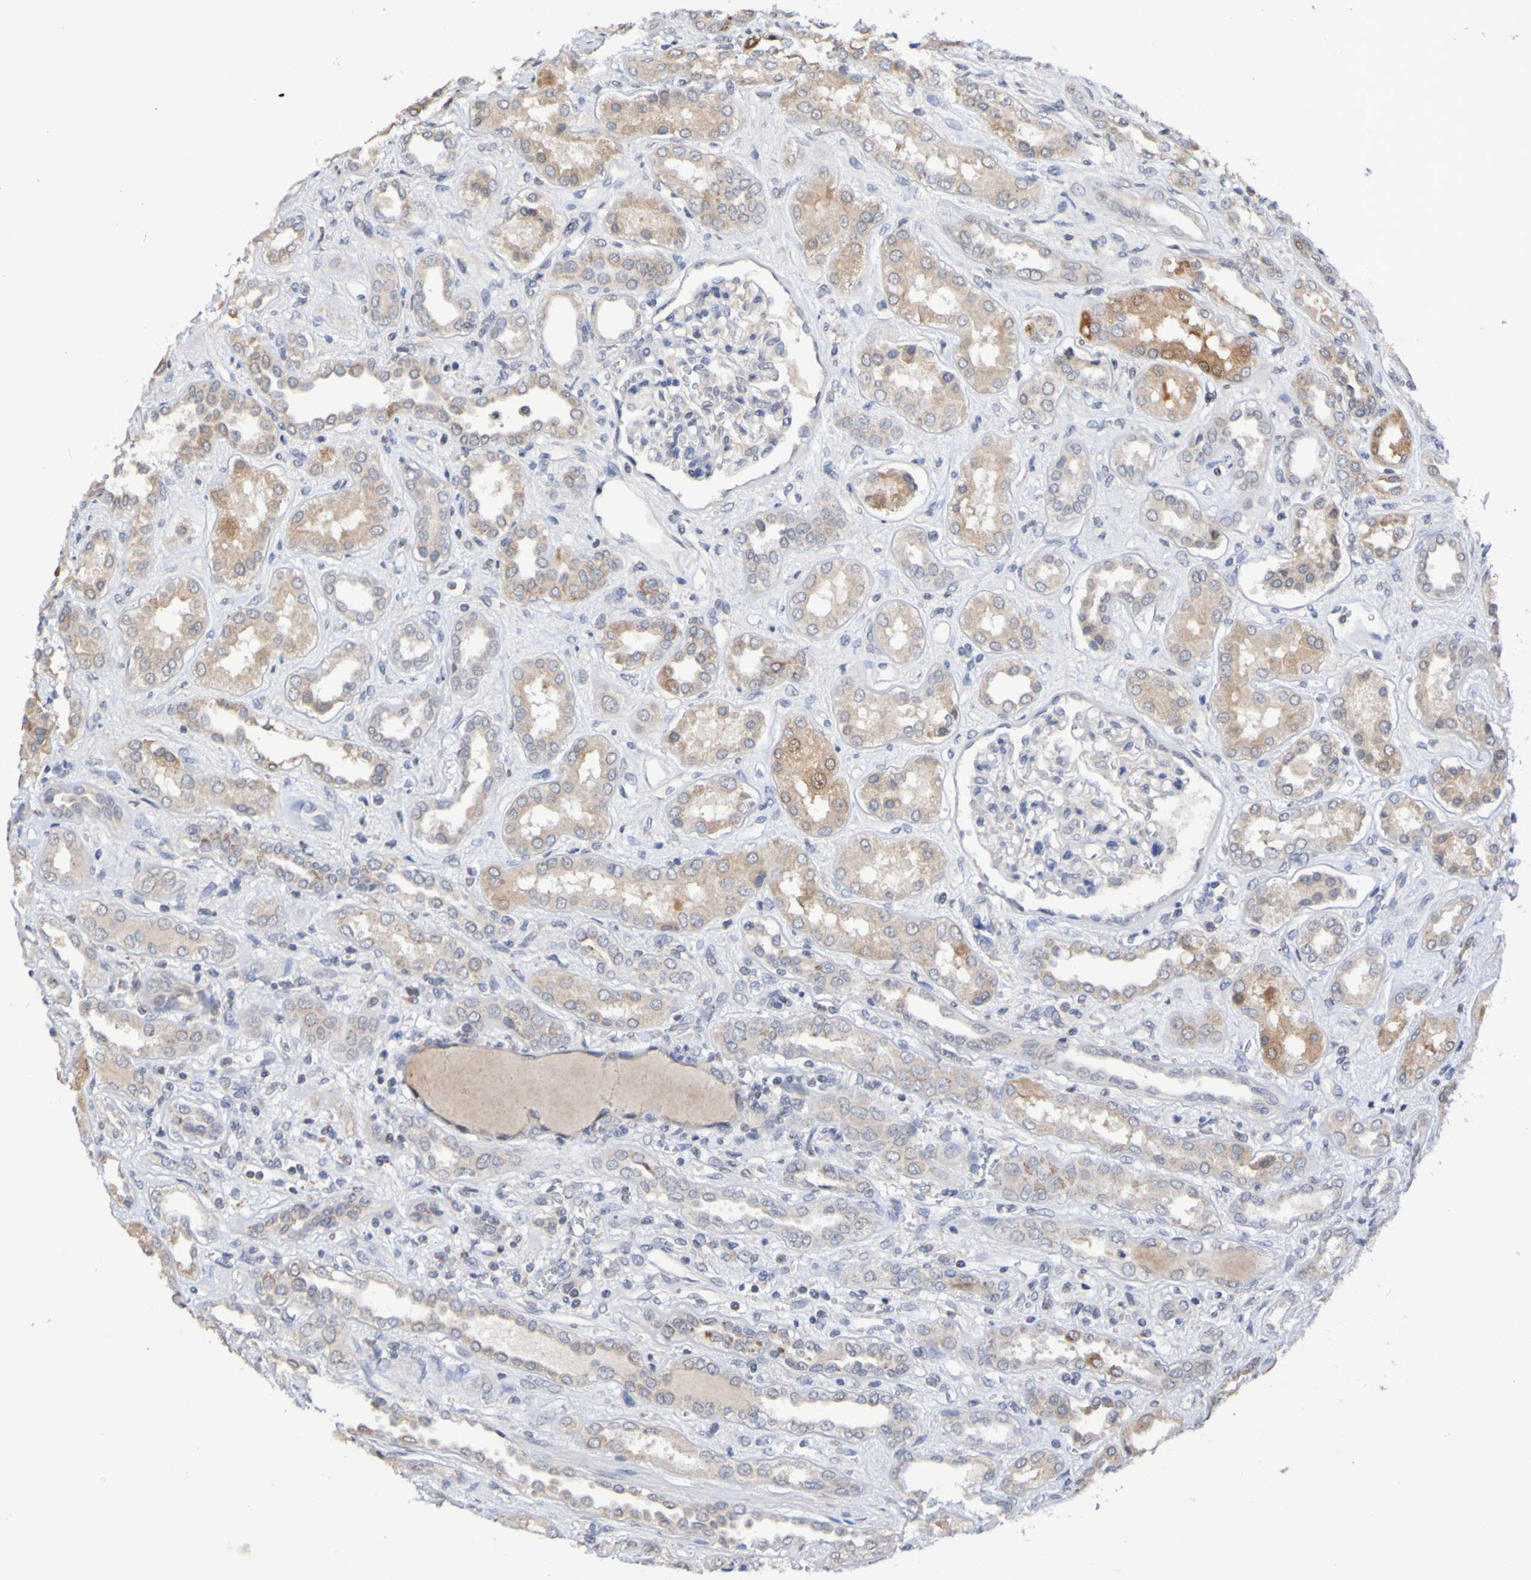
{"staining": {"intensity": "negative", "quantity": "none", "location": "none"}, "tissue": "kidney", "cell_type": "Cells in glomeruli", "image_type": "normal", "snomed": [{"axis": "morphology", "description": "Normal tissue, NOS"}, {"axis": "topography", "description": "Kidney"}], "caption": "DAB (3,3'-diaminobenzidine) immunohistochemical staining of benign human kidney displays no significant staining in cells in glomeruli.", "gene": "PTP4A2", "patient": {"sex": "male", "age": 59}}